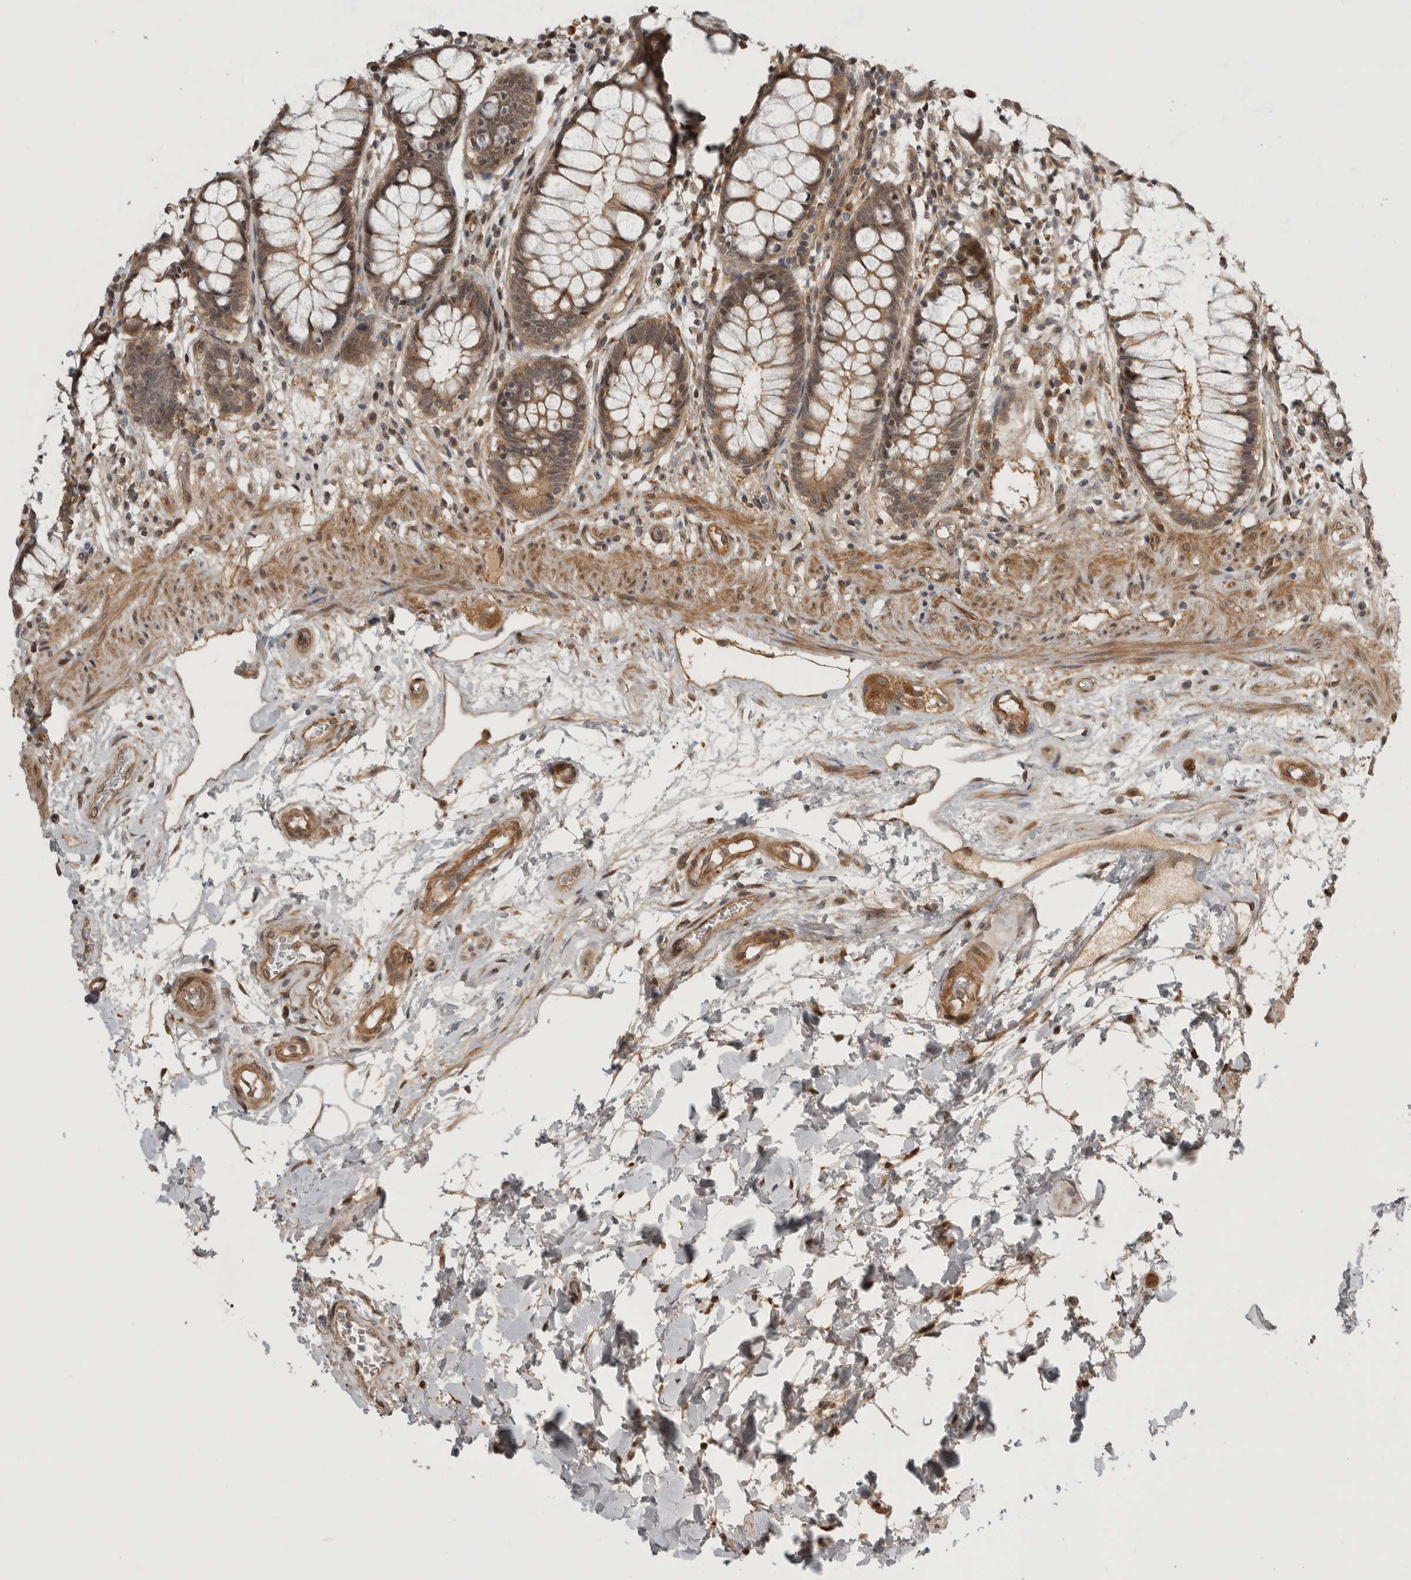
{"staining": {"intensity": "moderate", "quantity": ">75%", "location": "cytoplasmic/membranous"}, "tissue": "rectum", "cell_type": "Glandular cells", "image_type": "normal", "snomed": [{"axis": "morphology", "description": "Normal tissue, NOS"}, {"axis": "topography", "description": "Rectum"}], "caption": "Immunohistochemical staining of normal human rectum exhibits >75% levels of moderate cytoplasmic/membranous protein positivity in about >75% of glandular cells. (Brightfield microscopy of DAB IHC at high magnification).", "gene": "CUEDC1", "patient": {"sex": "male", "age": 64}}